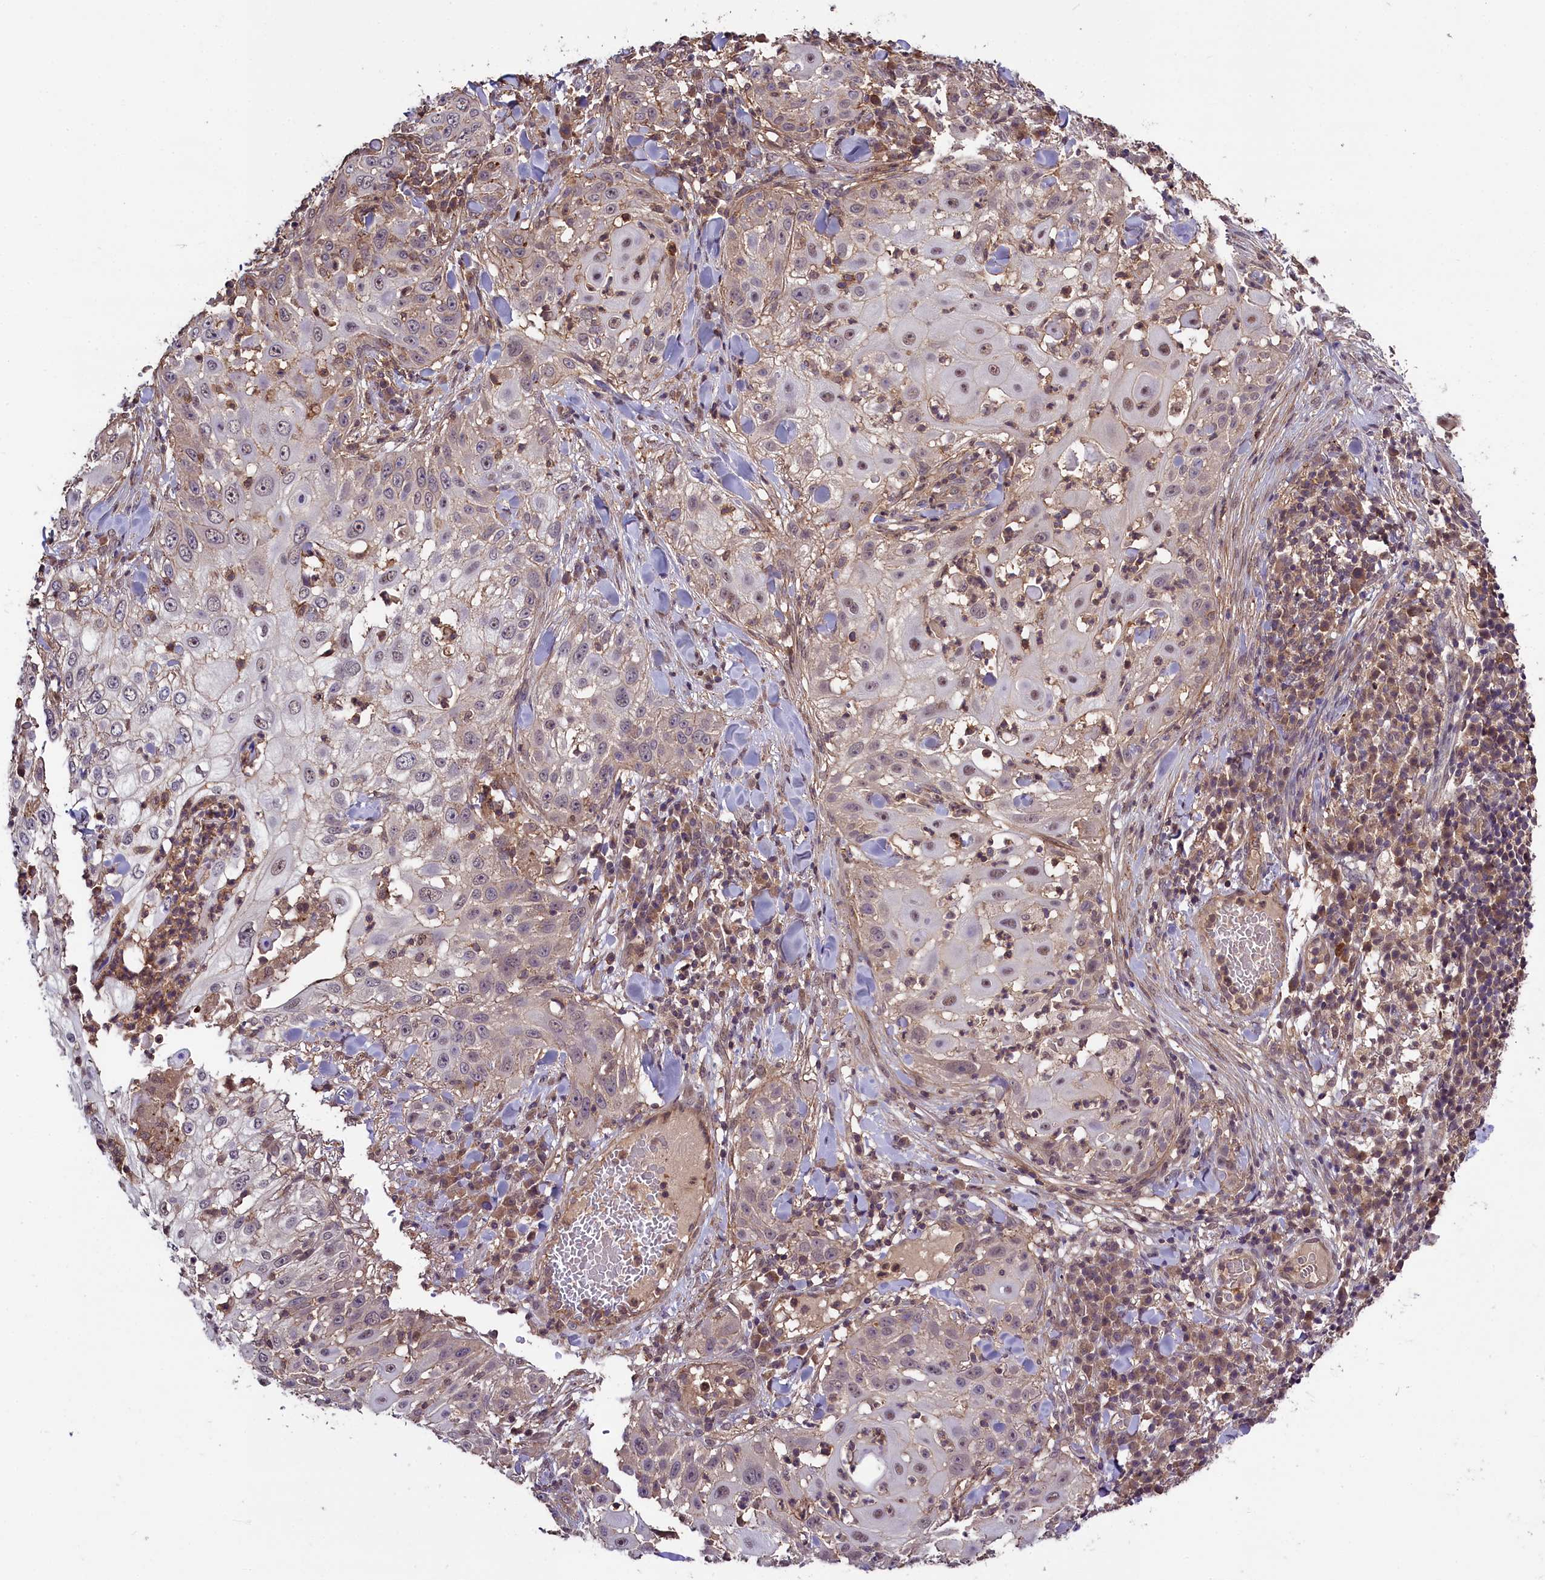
{"staining": {"intensity": "weak", "quantity": "25%-75%", "location": "nuclear"}, "tissue": "skin cancer", "cell_type": "Tumor cells", "image_type": "cancer", "snomed": [{"axis": "morphology", "description": "Squamous cell carcinoma, NOS"}, {"axis": "topography", "description": "Skin"}], "caption": "This micrograph demonstrates IHC staining of skin cancer (squamous cell carcinoma), with low weak nuclear expression in about 25%-75% of tumor cells.", "gene": "SKIDA1", "patient": {"sex": "female", "age": 44}}